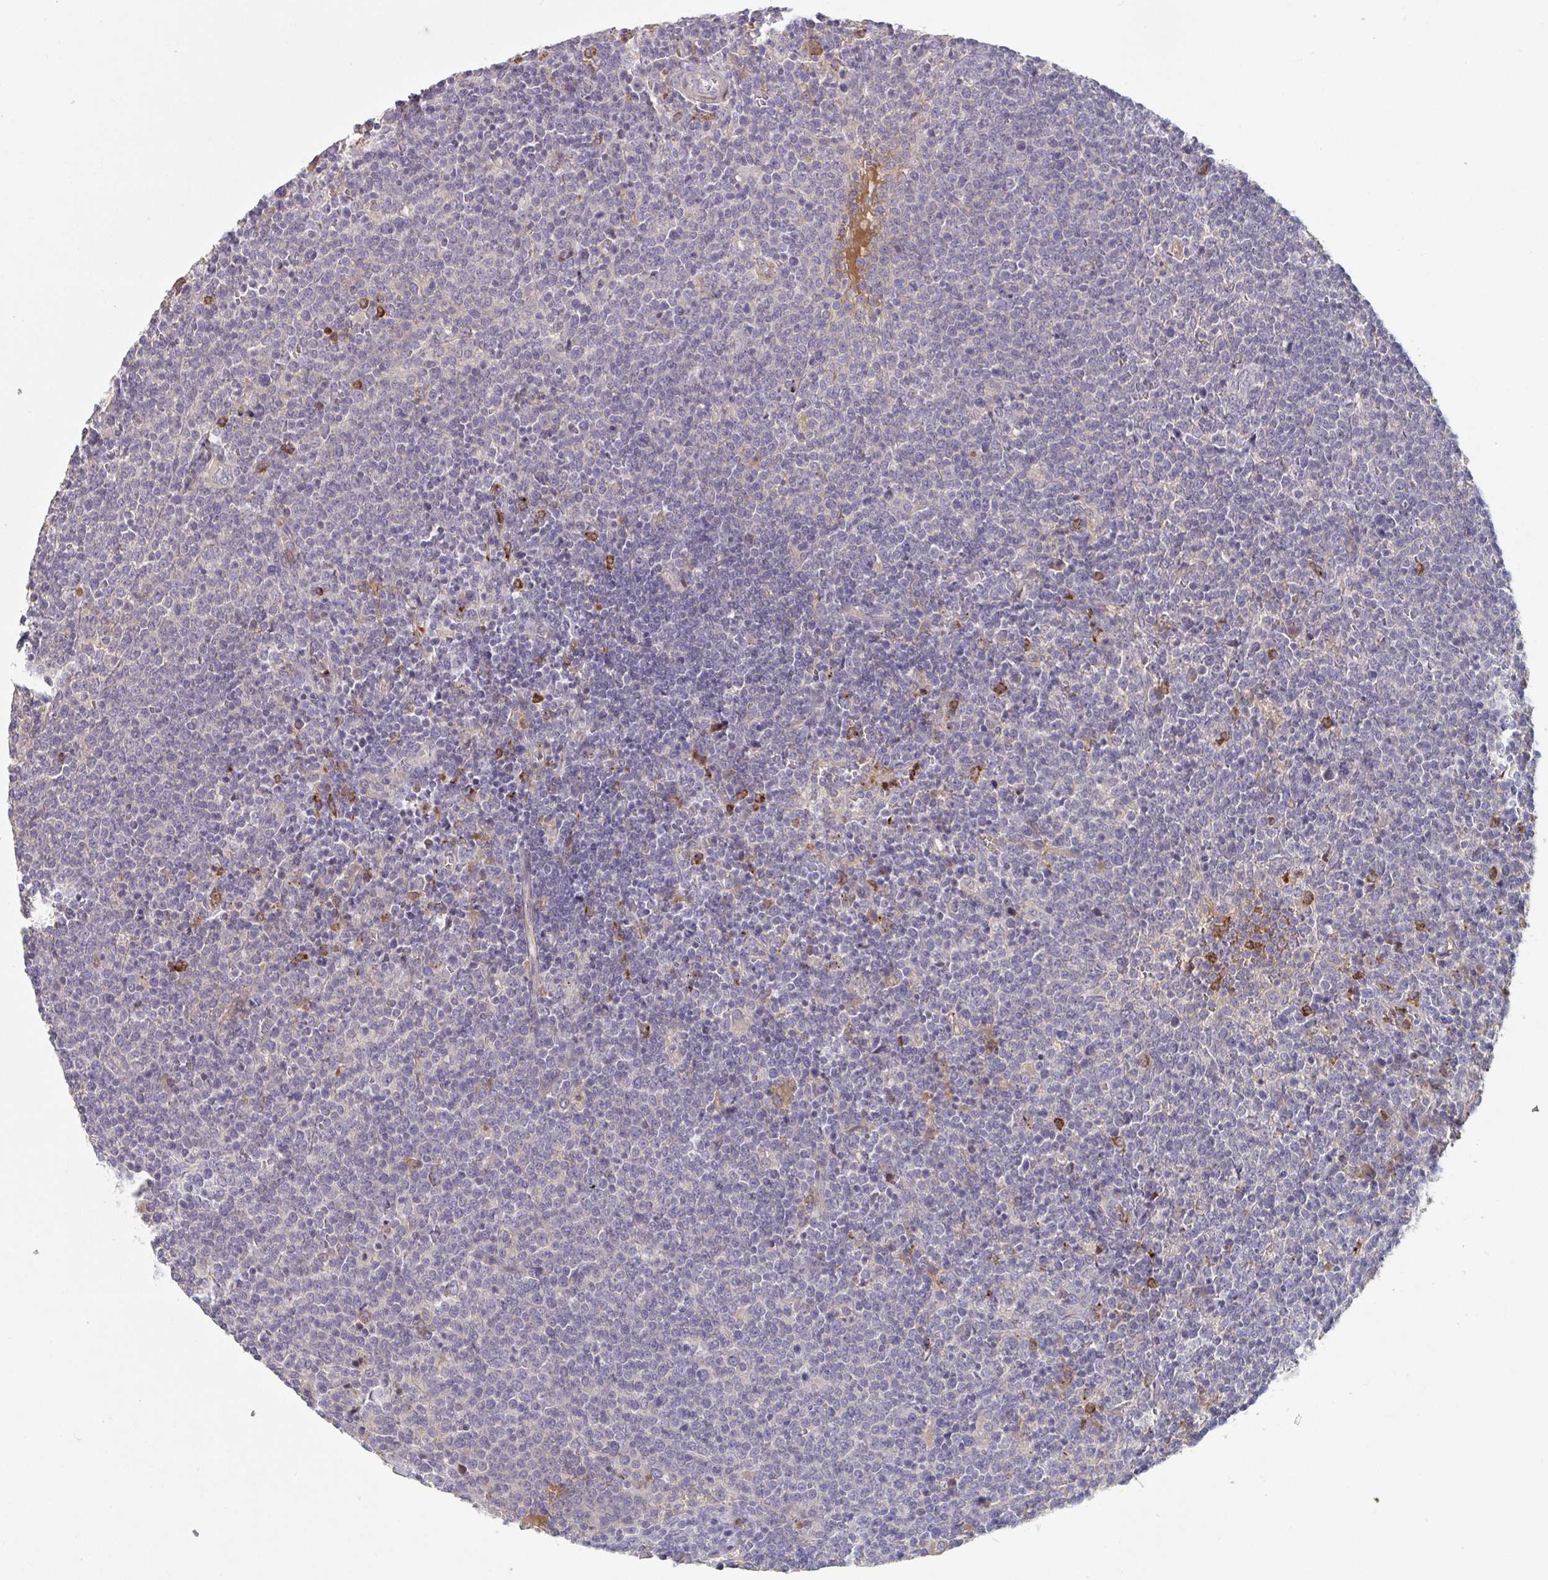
{"staining": {"intensity": "negative", "quantity": "none", "location": "none"}, "tissue": "lymphoma", "cell_type": "Tumor cells", "image_type": "cancer", "snomed": [{"axis": "morphology", "description": "Malignant lymphoma, non-Hodgkin's type, High grade"}, {"axis": "topography", "description": "Lymph node"}], "caption": "Tumor cells are negative for brown protein staining in malignant lymphoma, non-Hodgkin's type (high-grade).", "gene": "HGFAC", "patient": {"sex": "male", "age": 61}}